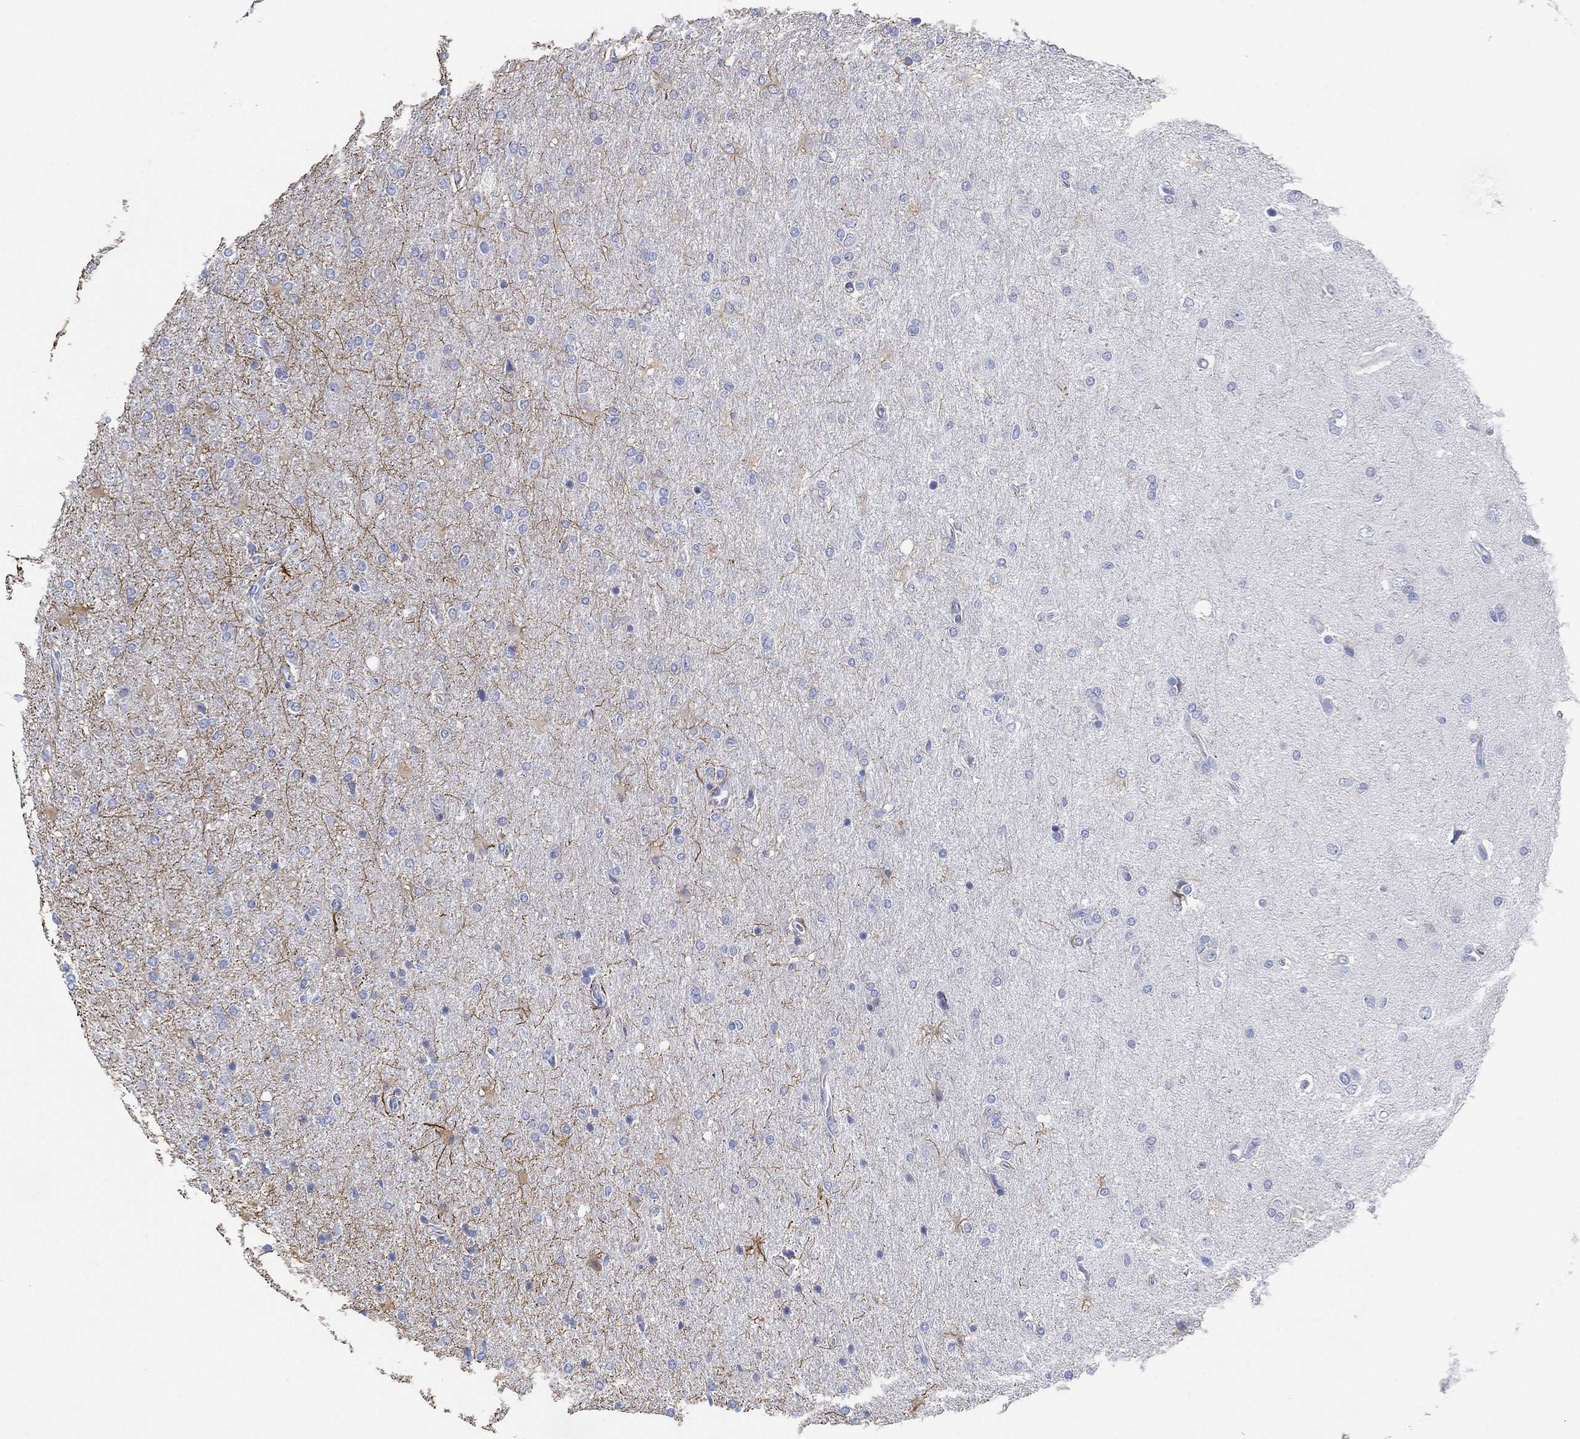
{"staining": {"intensity": "negative", "quantity": "none", "location": "none"}, "tissue": "glioma", "cell_type": "Tumor cells", "image_type": "cancer", "snomed": [{"axis": "morphology", "description": "Glioma, malignant, High grade"}, {"axis": "topography", "description": "Cerebral cortex"}], "caption": "IHC of malignant high-grade glioma exhibits no expression in tumor cells. Nuclei are stained in blue.", "gene": "FMO1", "patient": {"sex": "male", "age": 70}}